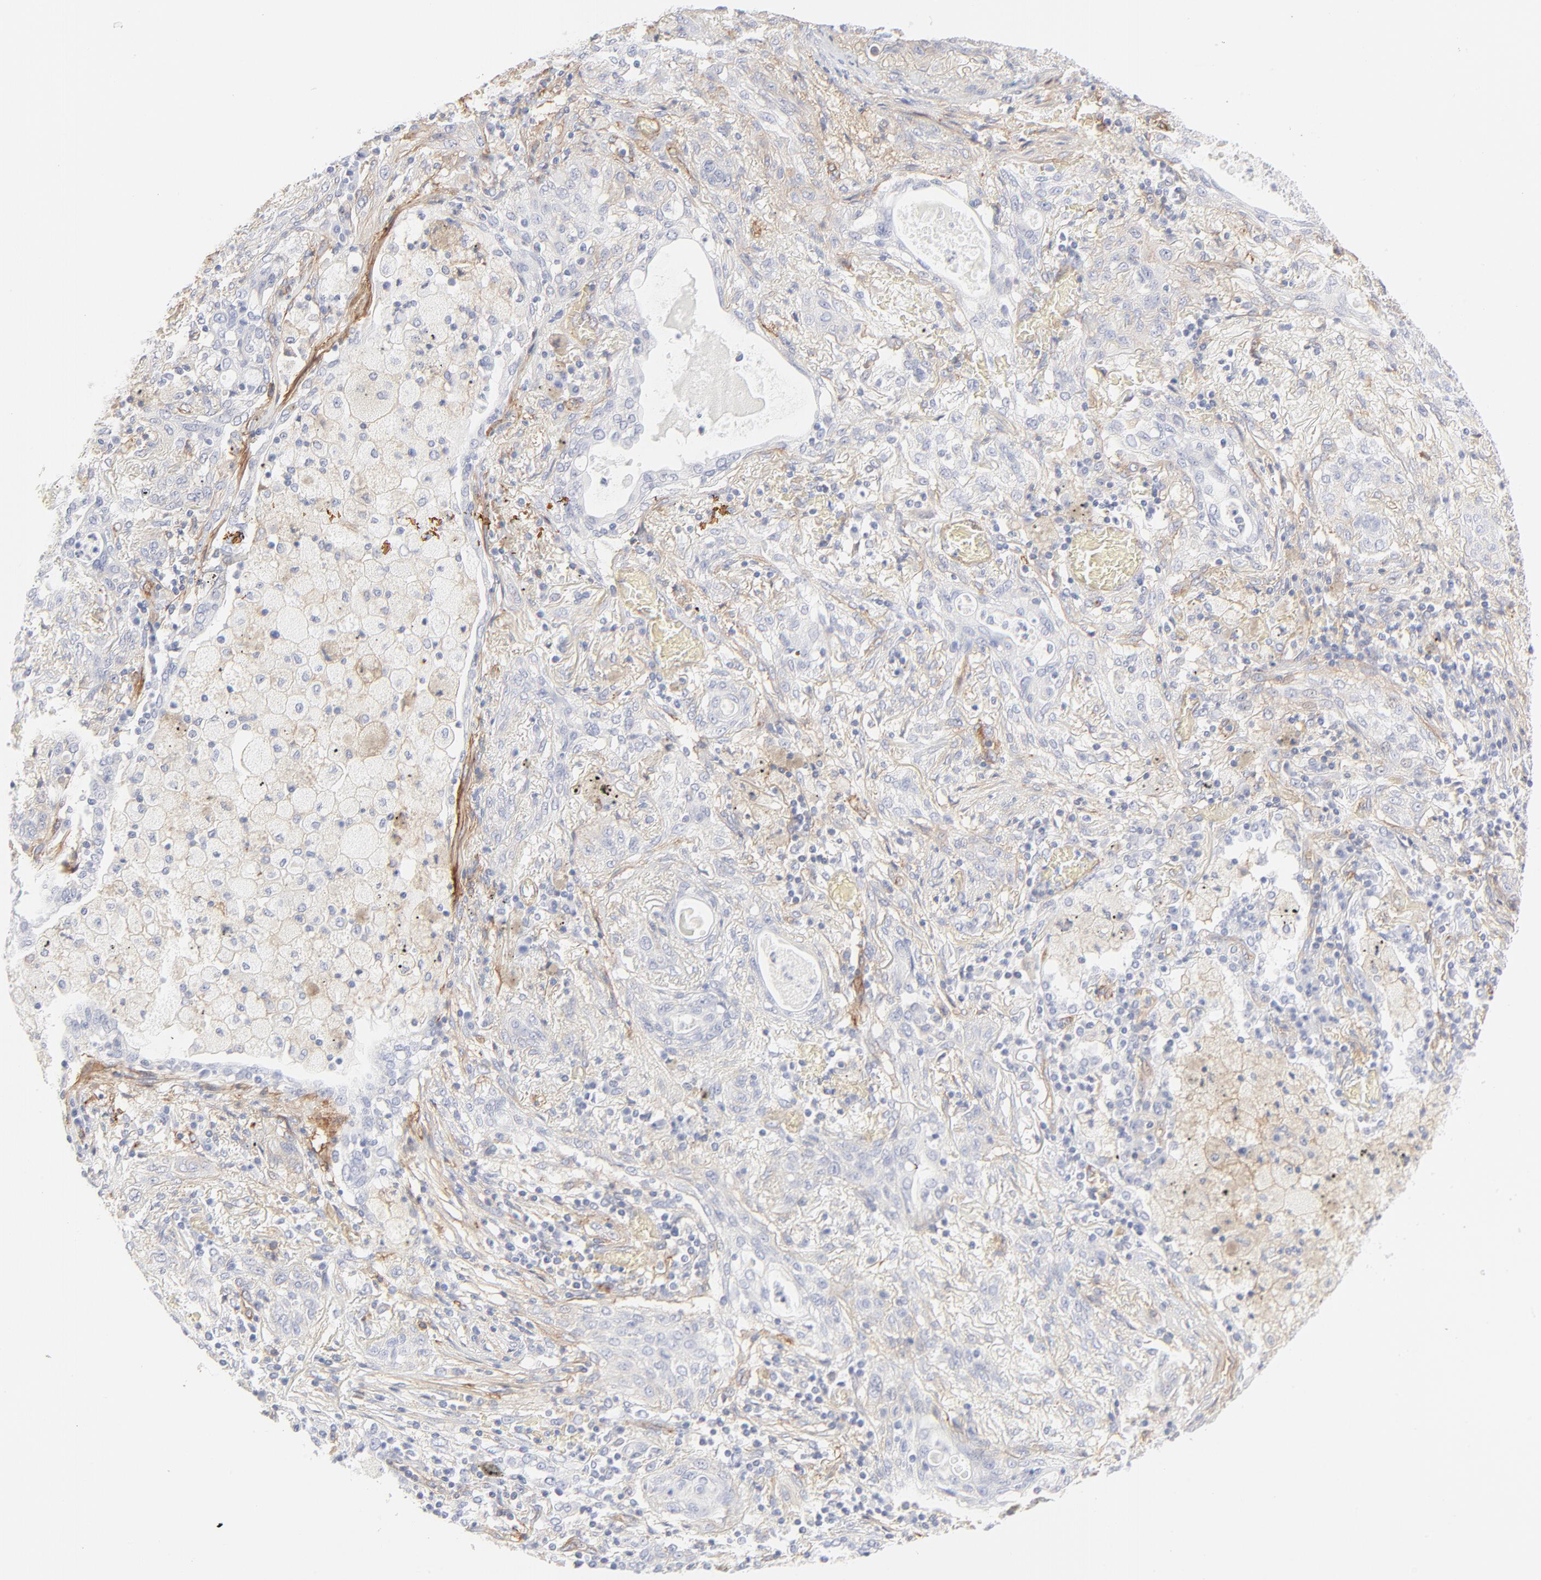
{"staining": {"intensity": "negative", "quantity": "none", "location": "none"}, "tissue": "lung cancer", "cell_type": "Tumor cells", "image_type": "cancer", "snomed": [{"axis": "morphology", "description": "Squamous cell carcinoma, NOS"}, {"axis": "topography", "description": "Lung"}], "caption": "Lung cancer was stained to show a protein in brown. There is no significant positivity in tumor cells. (DAB (3,3'-diaminobenzidine) immunohistochemistry with hematoxylin counter stain).", "gene": "ITGA5", "patient": {"sex": "female", "age": 47}}